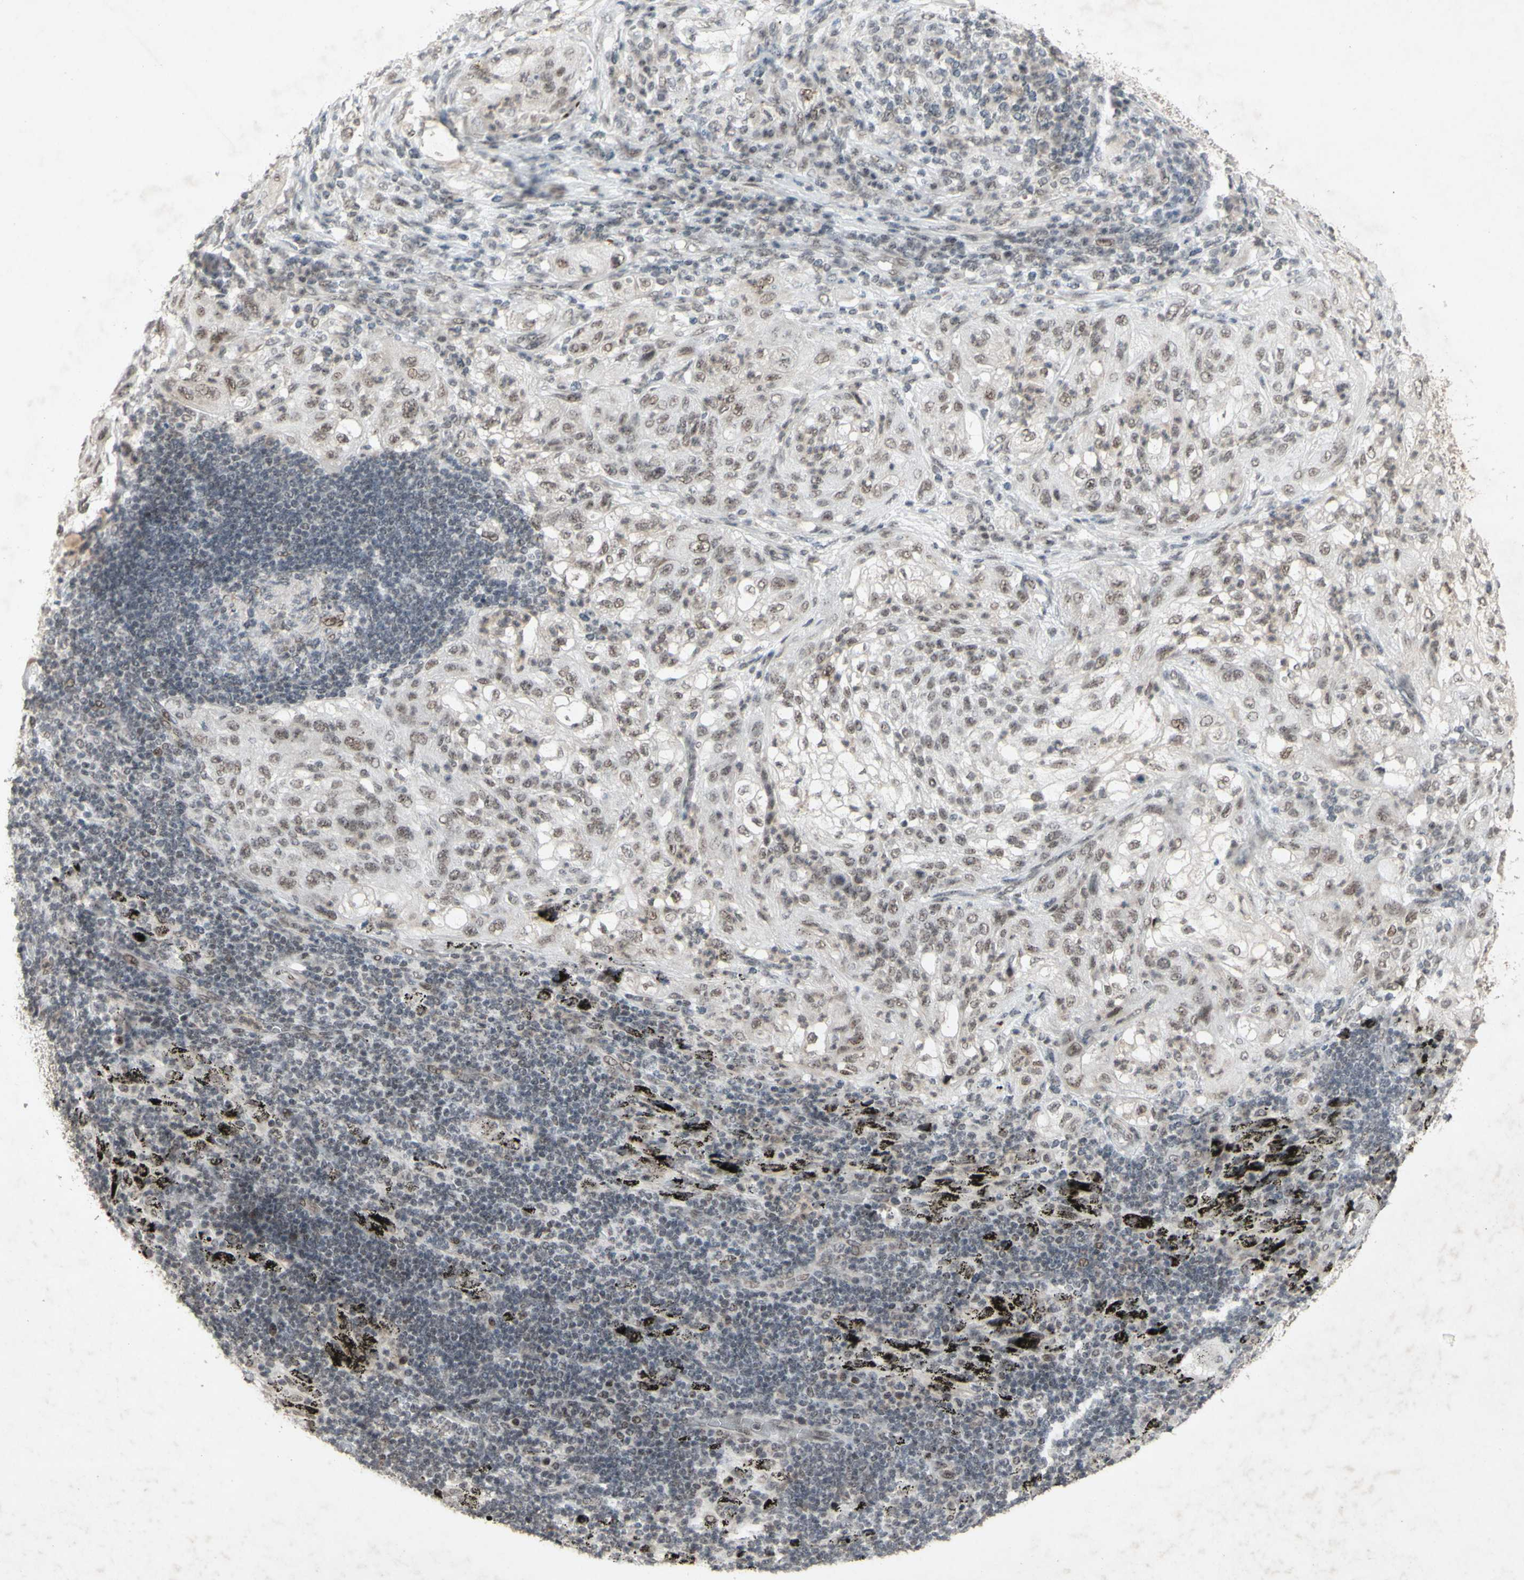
{"staining": {"intensity": "moderate", "quantity": "25%-75%", "location": "nuclear"}, "tissue": "lung cancer", "cell_type": "Tumor cells", "image_type": "cancer", "snomed": [{"axis": "morphology", "description": "Inflammation, NOS"}, {"axis": "morphology", "description": "Squamous cell carcinoma, NOS"}, {"axis": "topography", "description": "Lymph node"}, {"axis": "topography", "description": "Soft tissue"}, {"axis": "topography", "description": "Lung"}], "caption": "Lung squamous cell carcinoma stained with a protein marker demonstrates moderate staining in tumor cells.", "gene": "CENPB", "patient": {"sex": "male", "age": 66}}